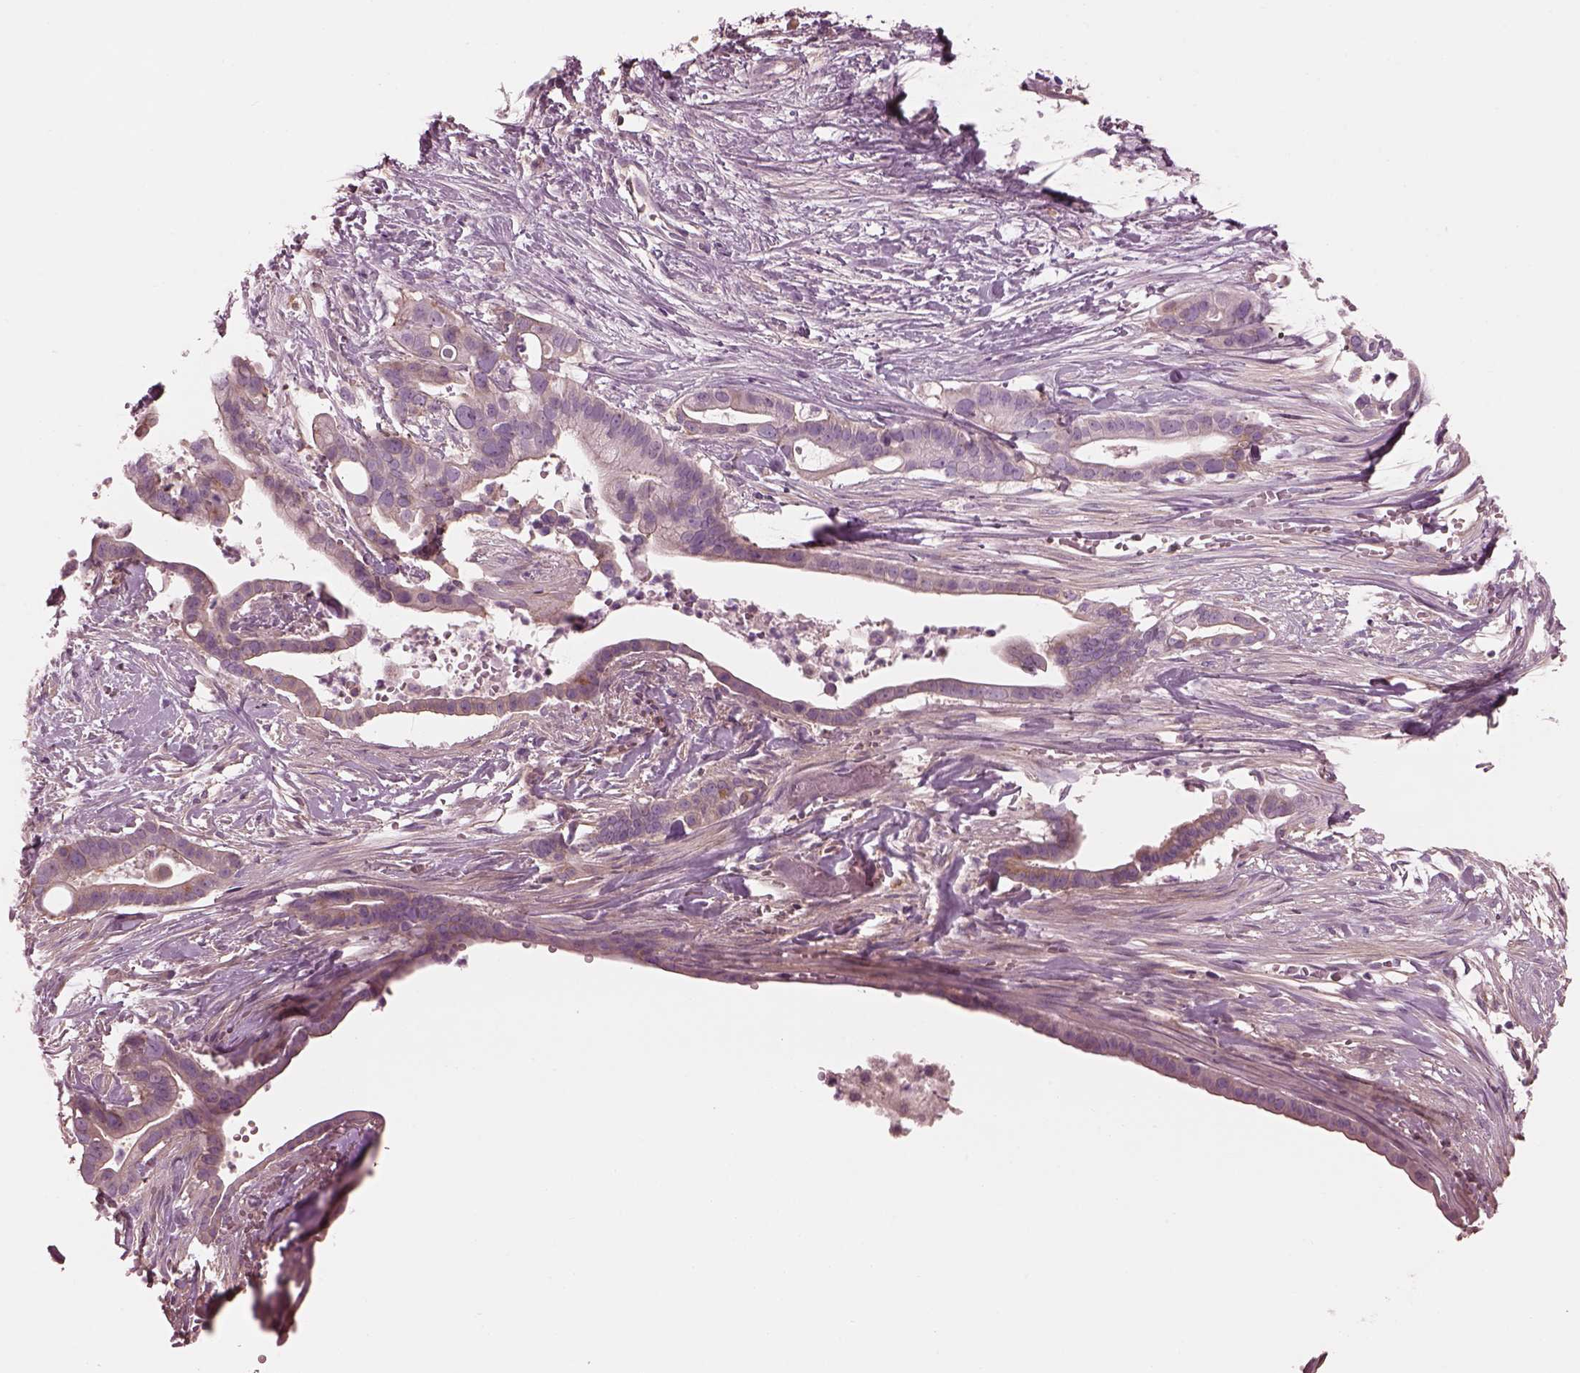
{"staining": {"intensity": "negative", "quantity": "none", "location": "none"}, "tissue": "pancreatic cancer", "cell_type": "Tumor cells", "image_type": "cancer", "snomed": [{"axis": "morphology", "description": "Adenocarcinoma, NOS"}, {"axis": "topography", "description": "Pancreas"}], "caption": "Protein analysis of pancreatic cancer exhibits no significant positivity in tumor cells. (Stains: DAB IHC with hematoxylin counter stain, Microscopy: brightfield microscopy at high magnification).", "gene": "ELAPOR1", "patient": {"sex": "male", "age": 61}}